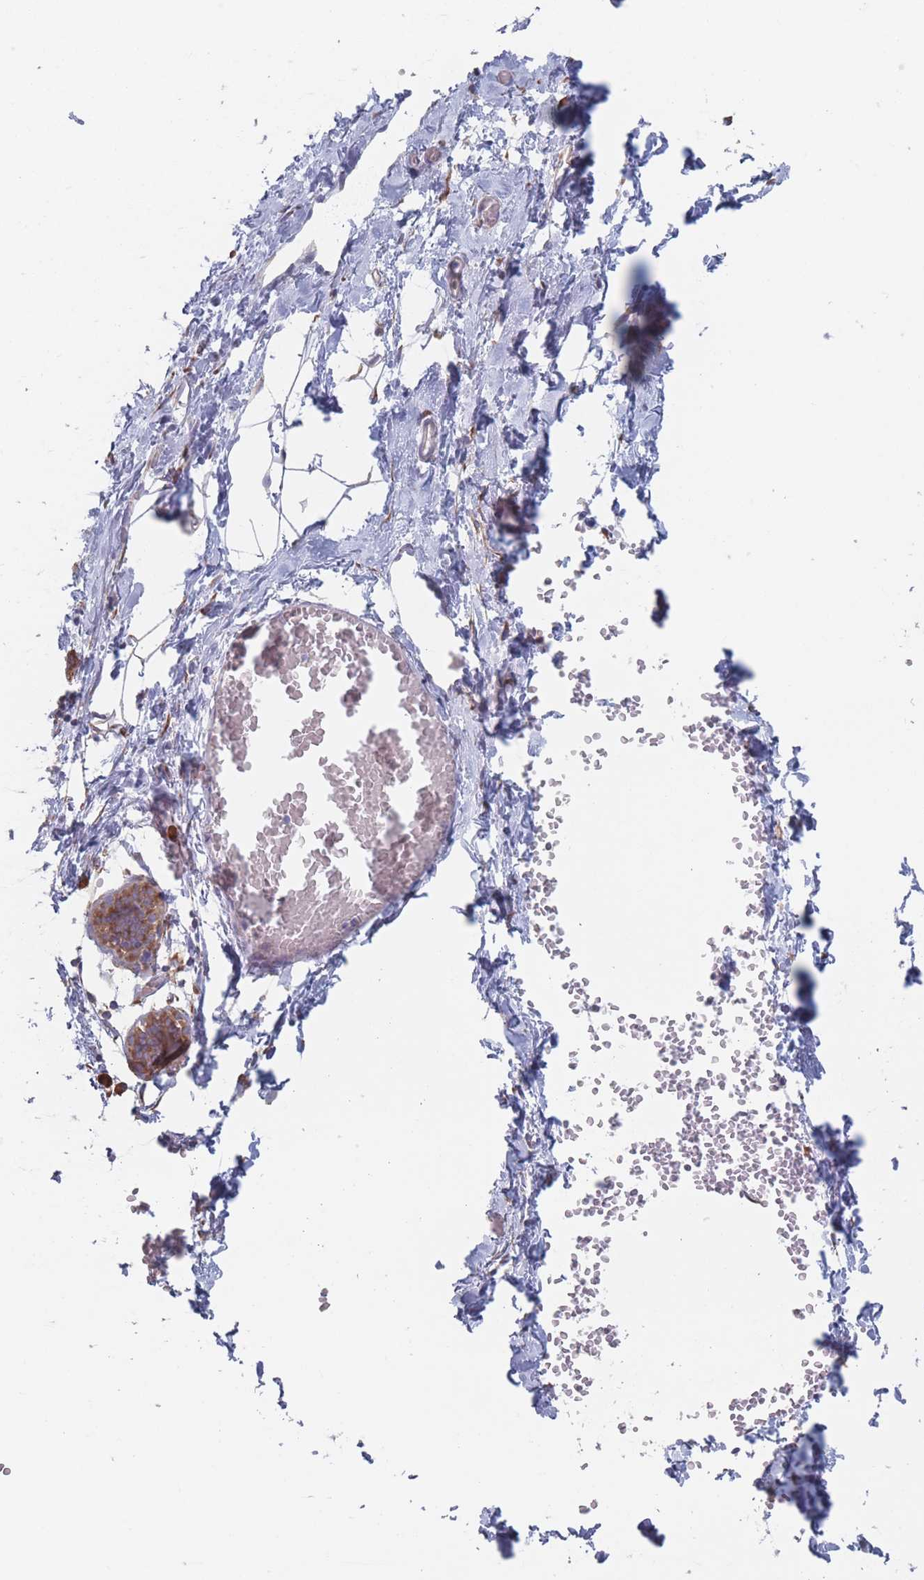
{"staining": {"intensity": "negative", "quantity": "none", "location": "none"}, "tissue": "breast", "cell_type": "Adipocytes", "image_type": "normal", "snomed": [{"axis": "morphology", "description": "Normal tissue, NOS"}, {"axis": "topography", "description": "Breast"}], "caption": "Benign breast was stained to show a protein in brown. There is no significant expression in adipocytes. (DAB immunohistochemistry, high magnification).", "gene": "EEF1B2", "patient": {"sex": "female", "age": 27}}